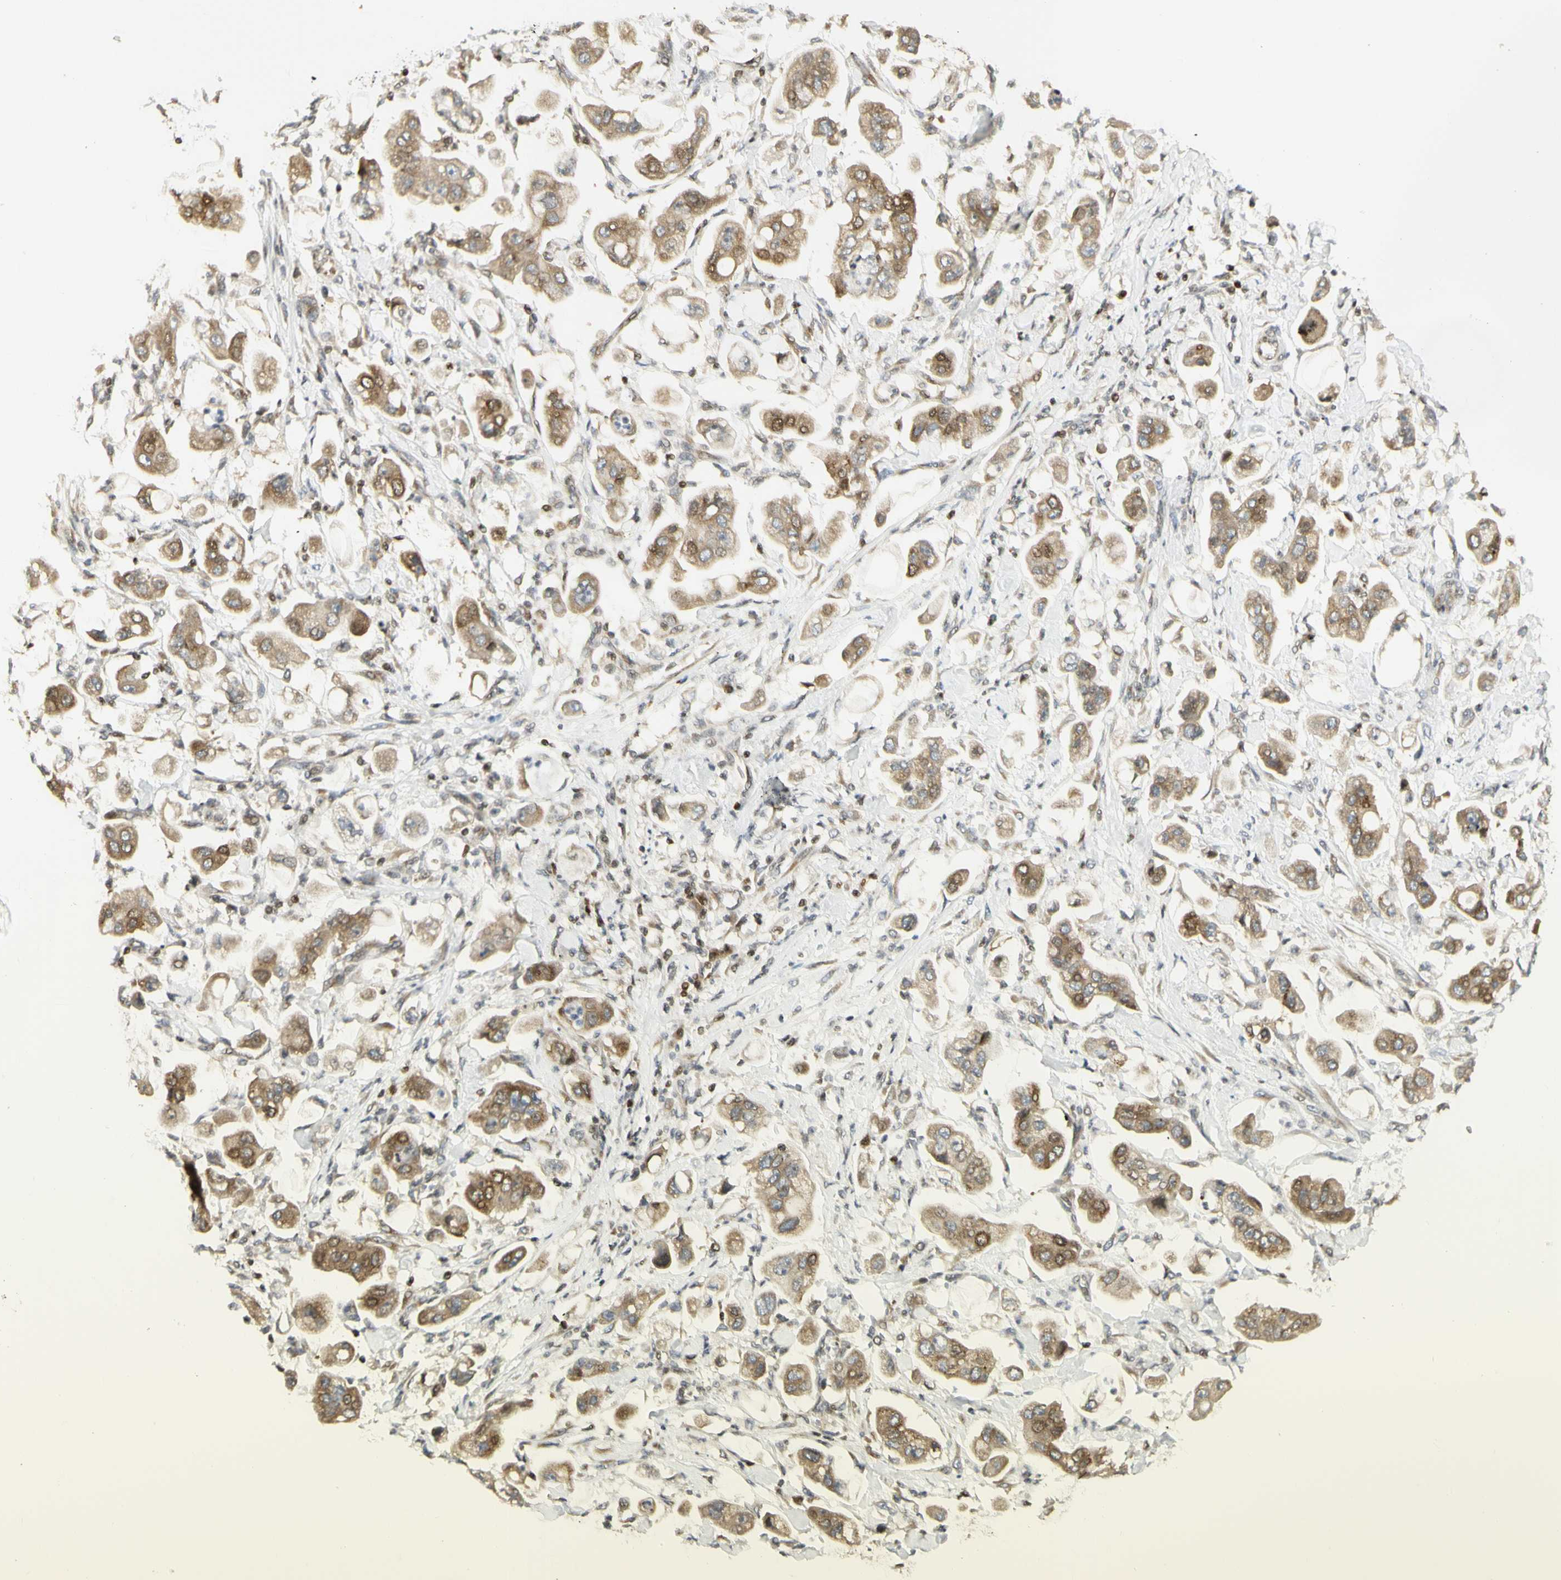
{"staining": {"intensity": "moderate", "quantity": ">75%", "location": "cytoplasmic/membranous,nuclear"}, "tissue": "stomach cancer", "cell_type": "Tumor cells", "image_type": "cancer", "snomed": [{"axis": "morphology", "description": "Adenocarcinoma, NOS"}, {"axis": "topography", "description": "Stomach"}], "caption": "A brown stain shows moderate cytoplasmic/membranous and nuclear staining of a protein in human adenocarcinoma (stomach) tumor cells.", "gene": "KIF11", "patient": {"sex": "male", "age": 62}}